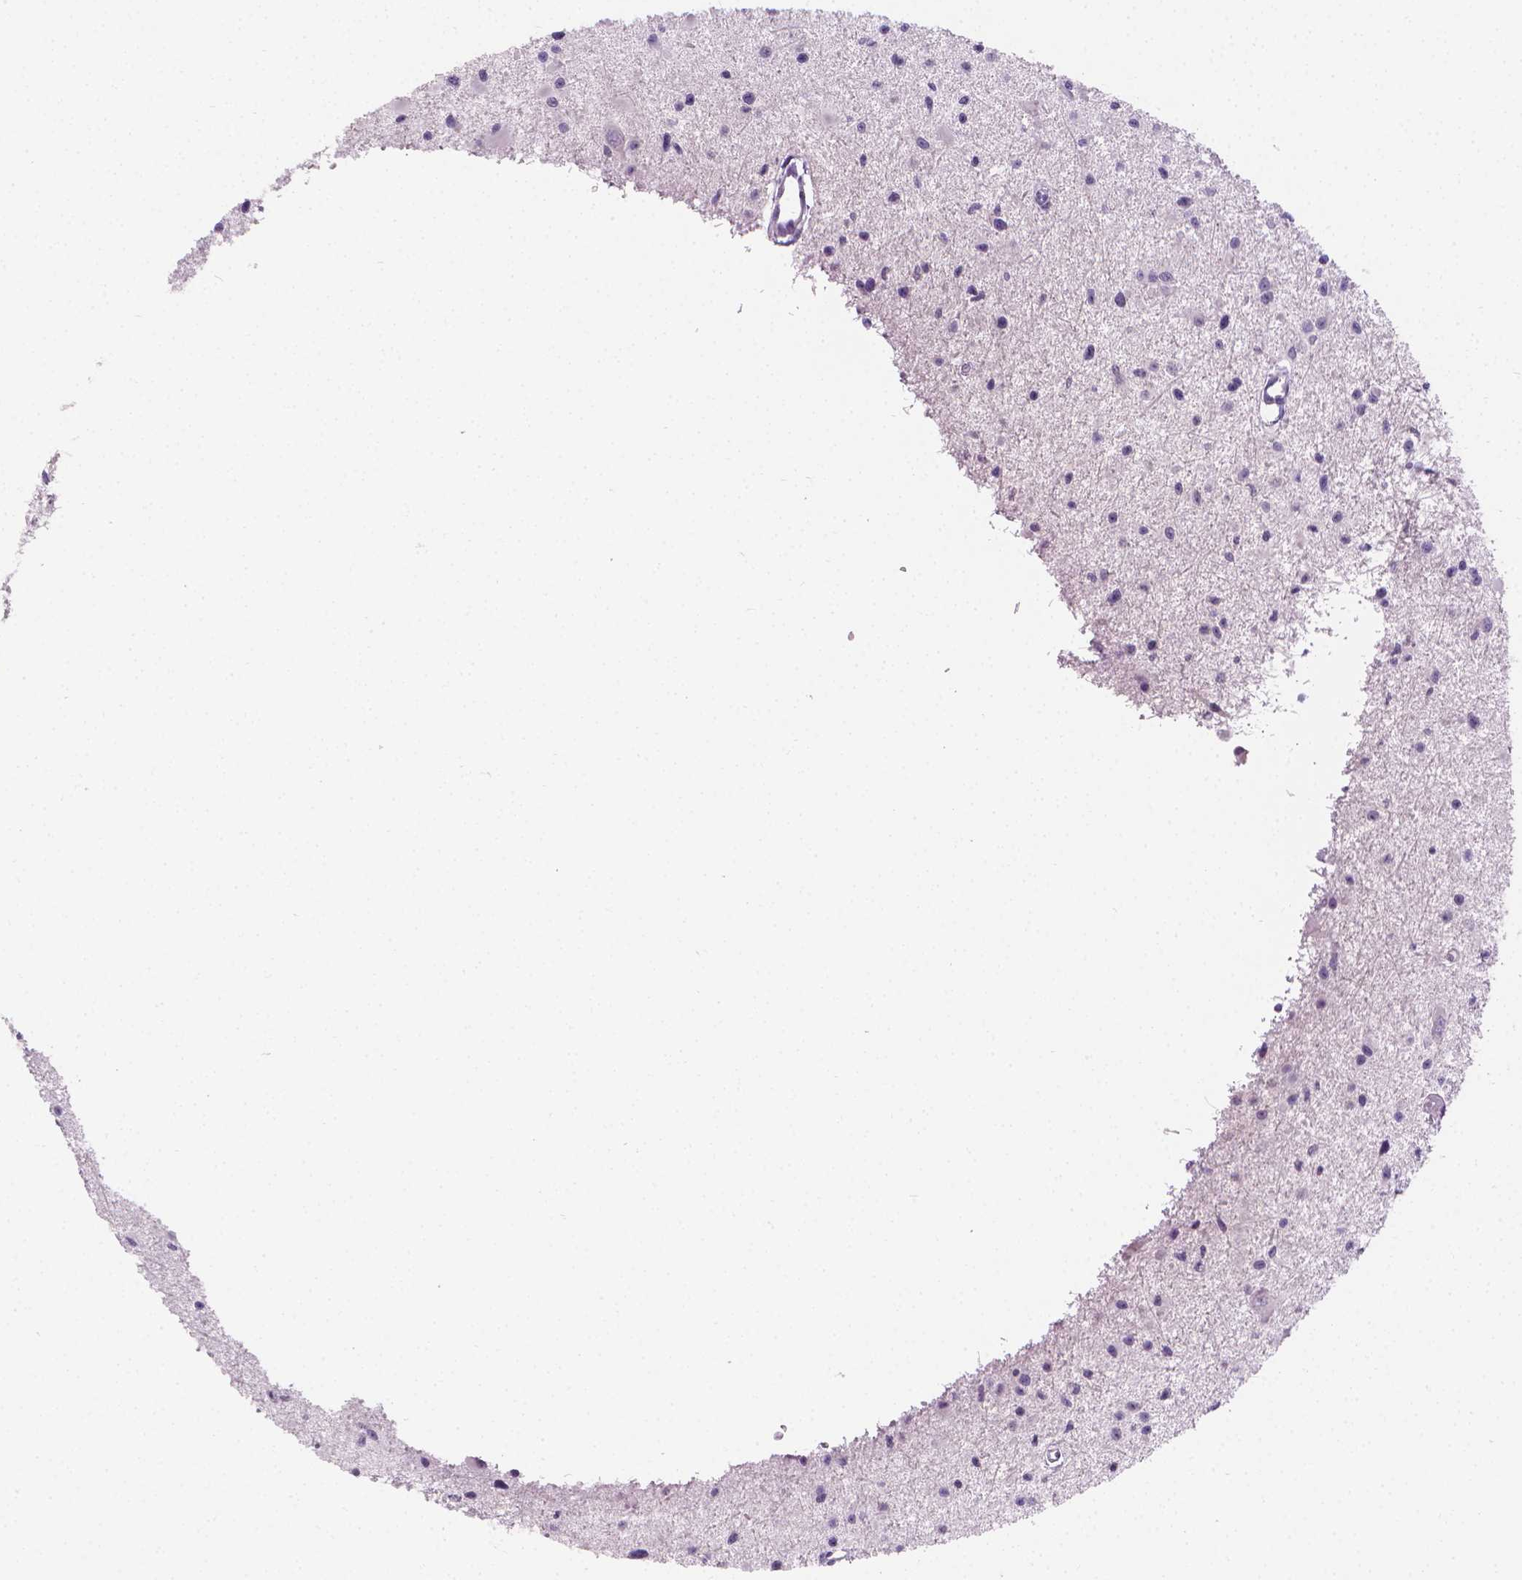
{"staining": {"intensity": "negative", "quantity": "none", "location": "none"}, "tissue": "glioma", "cell_type": "Tumor cells", "image_type": "cancer", "snomed": [{"axis": "morphology", "description": "Glioma, malignant, High grade"}, {"axis": "topography", "description": "Brain"}], "caption": "A histopathology image of human glioma is negative for staining in tumor cells.", "gene": "TNNI2", "patient": {"sex": "male", "age": 54}}